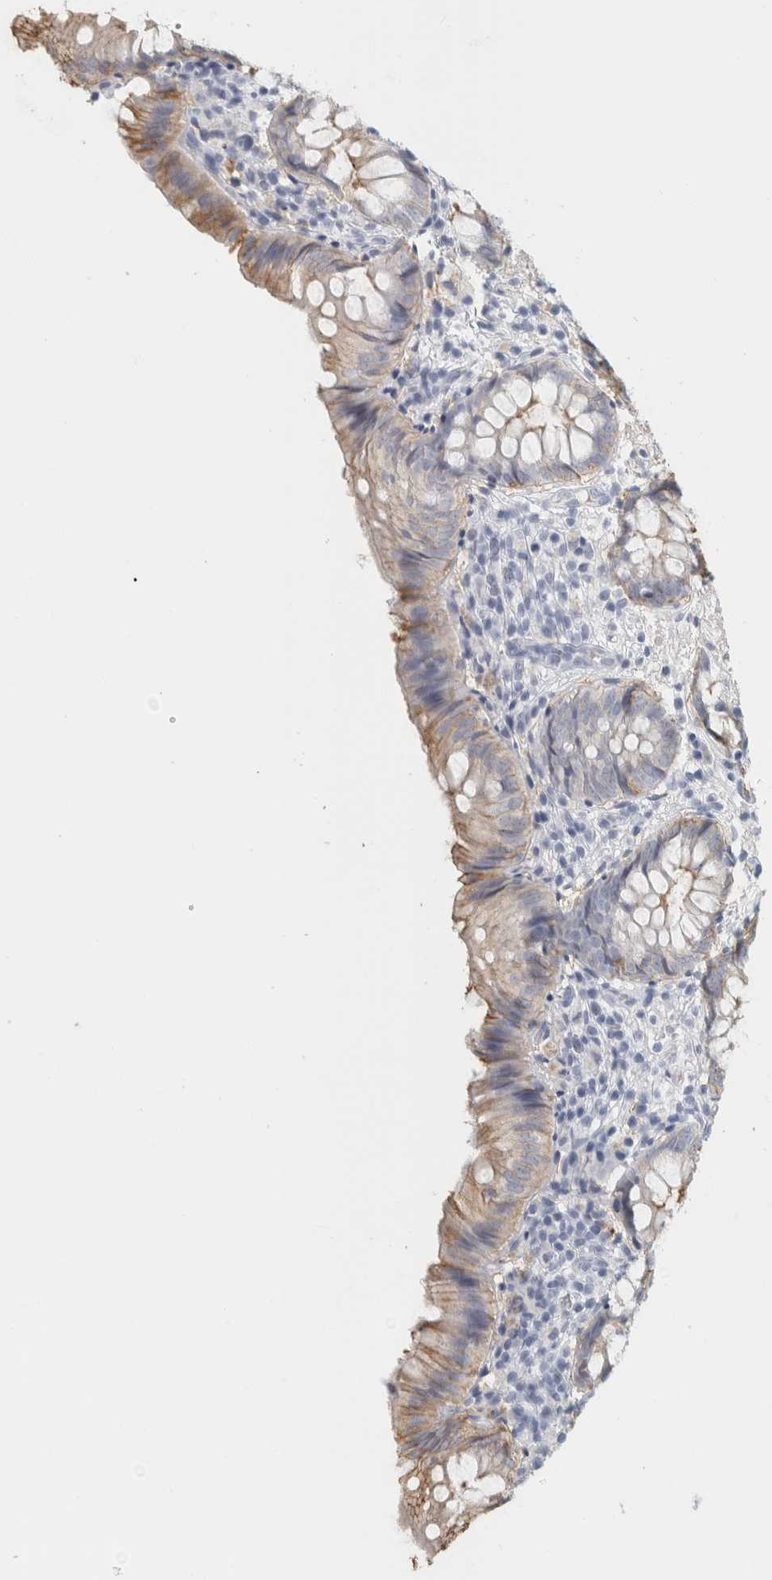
{"staining": {"intensity": "moderate", "quantity": "<25%", "location": "cytoplasmic/membranous"}, "tissue": "appendix", "cell_type": "Glandular cells", "image_type": "normal", "snomed": [{"axis": "morphology", "description": "Normal tissue, NOS"}, {"axis": "topography", "description": "Appendix"}], "caption": "Immunohistochemistry micrograph of unremarkable appendix: human appendix stained using immunohistochemistry demonstrates low levels of moderate protein expression localized specifically in the cytoplasmic/membranous of glandular cells, appearing as a cytoplasmic/membranous brown color.", "gene": "TSPAN8", "patient": {"sex": "male", "age": 8}}